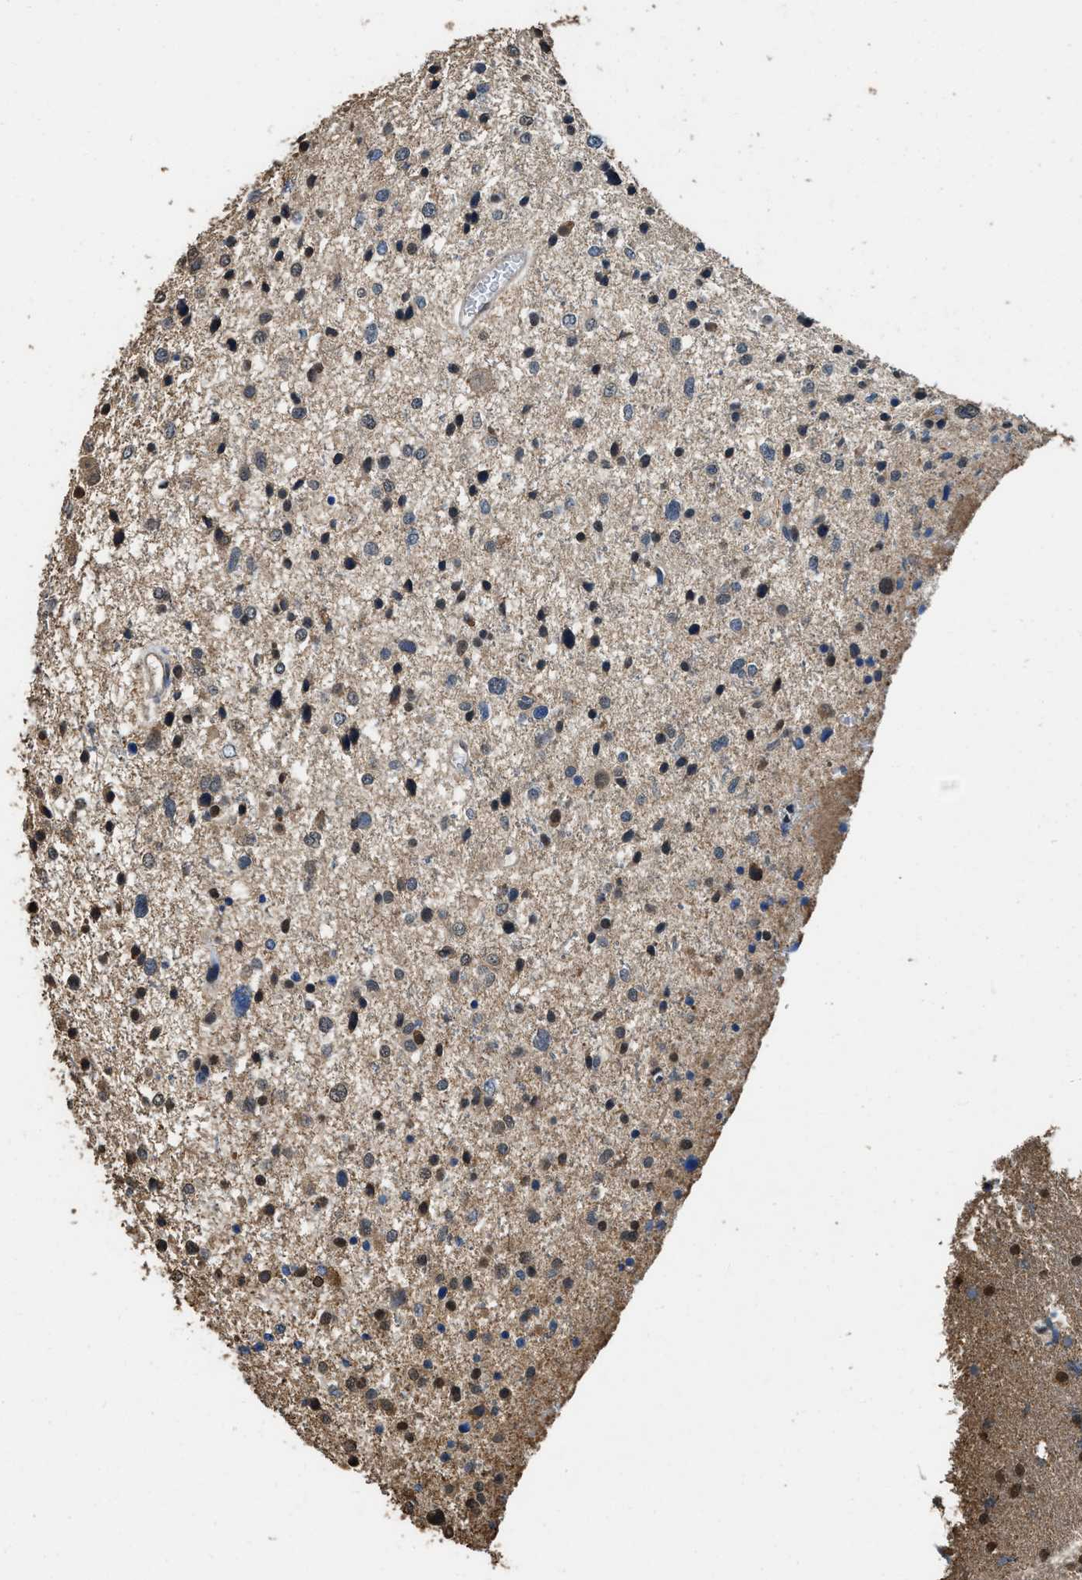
{"staining": {"intensity": "strong", "quantity": "25%-75%", "location": "nuclear"}, "tissue": "glioma", "cell_type": "Tumor cells", "image_type": "cancer", "snomed": [{"axis": "morphology", "description": "Glioma, malignant, Low grade"}, {"axis": "topography", "description": "Brain"}], "caption": "Glioma stained with immunohistochemistry displays strong nuclear expression in about 25%-75% of tumor cells.", "gene": "GAPDH", "patient": {"sex": "female", "age": 37}}